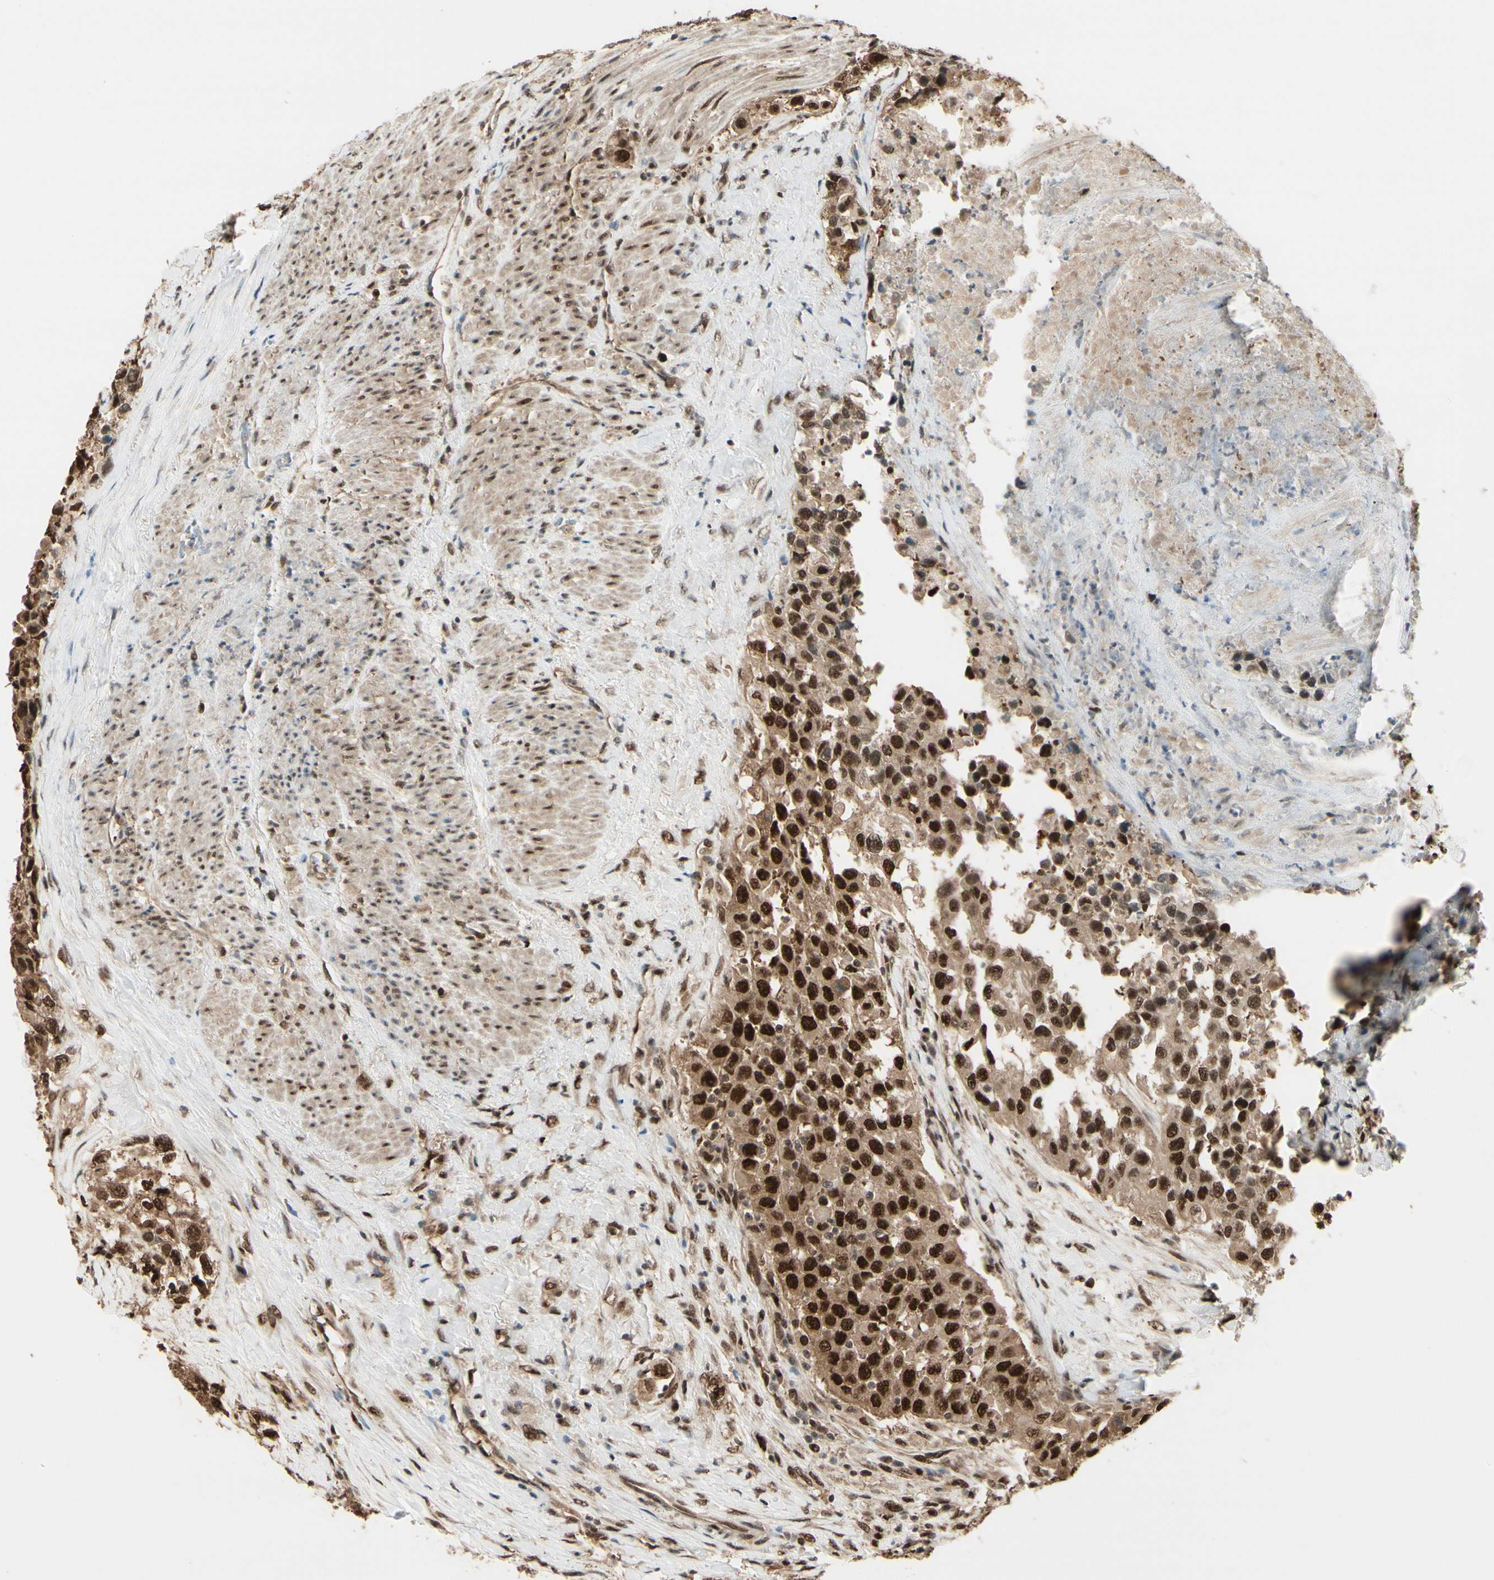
{"staining": {"intensity": "strong", "quantity": ">75%", "location": "cytoplasmic/membranous,nuclear"}, "tissue": "urothelial cancer", "cell_type": "Tumor cells", "image_type": "cancer", "snomed": [{"axis": "morphology", "description": "Urothelial carcinoma, High grade"}, {"axis": "topography", "description": "Urinary bladder"}], "caption": "Urothelial cancer tissue exhibits strong cytoplasmic/membranous and nuclear staining in about >75% of tumor cells (DAB = brown stain, brightfield microscopy at high magnification).", "gene": "HSF1", "patient": {"sex": "female", "age": 80}}